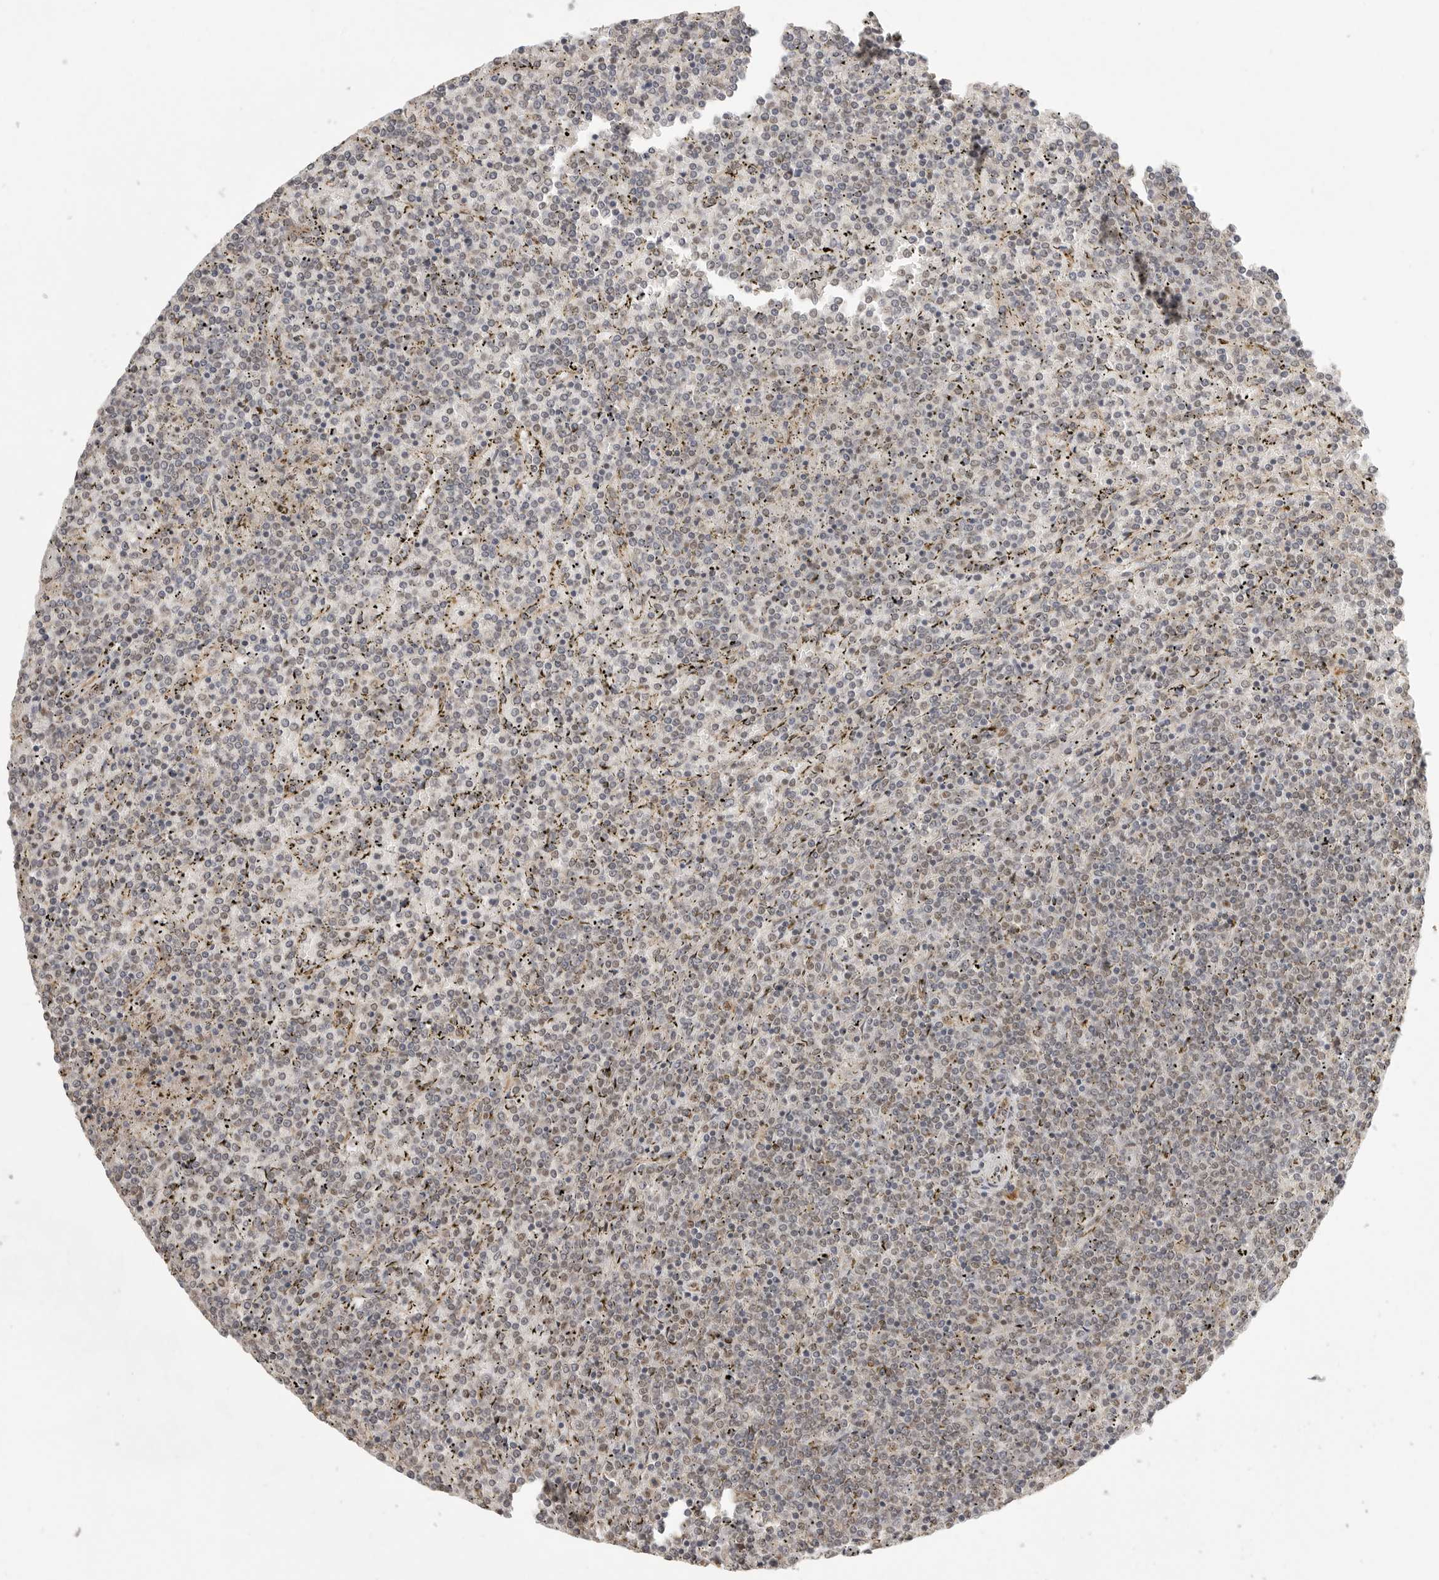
{"staining": {"intensity": "negative", "quantity": "none", "location": "none"}, "tissue": "lymphoma", "cell_type": "Tumor cells", "image_type": "cancer", "snomed": [{"axis": "morphology", "description": "Malignant lymphoma, non-Hodgkin's type, Low grade"}, {"axis": "topography", "description": "Spleen"}], "caption": "High power microscopy histopathology image of an immunohistochemistry micrograph of lymphoma, revealing no significant expression in tumor cells. (DAB IHC visualized using brightfield microscopy, high magnification).", "gene": "POMP", "patient": {"sex": "female", "age": 19}}